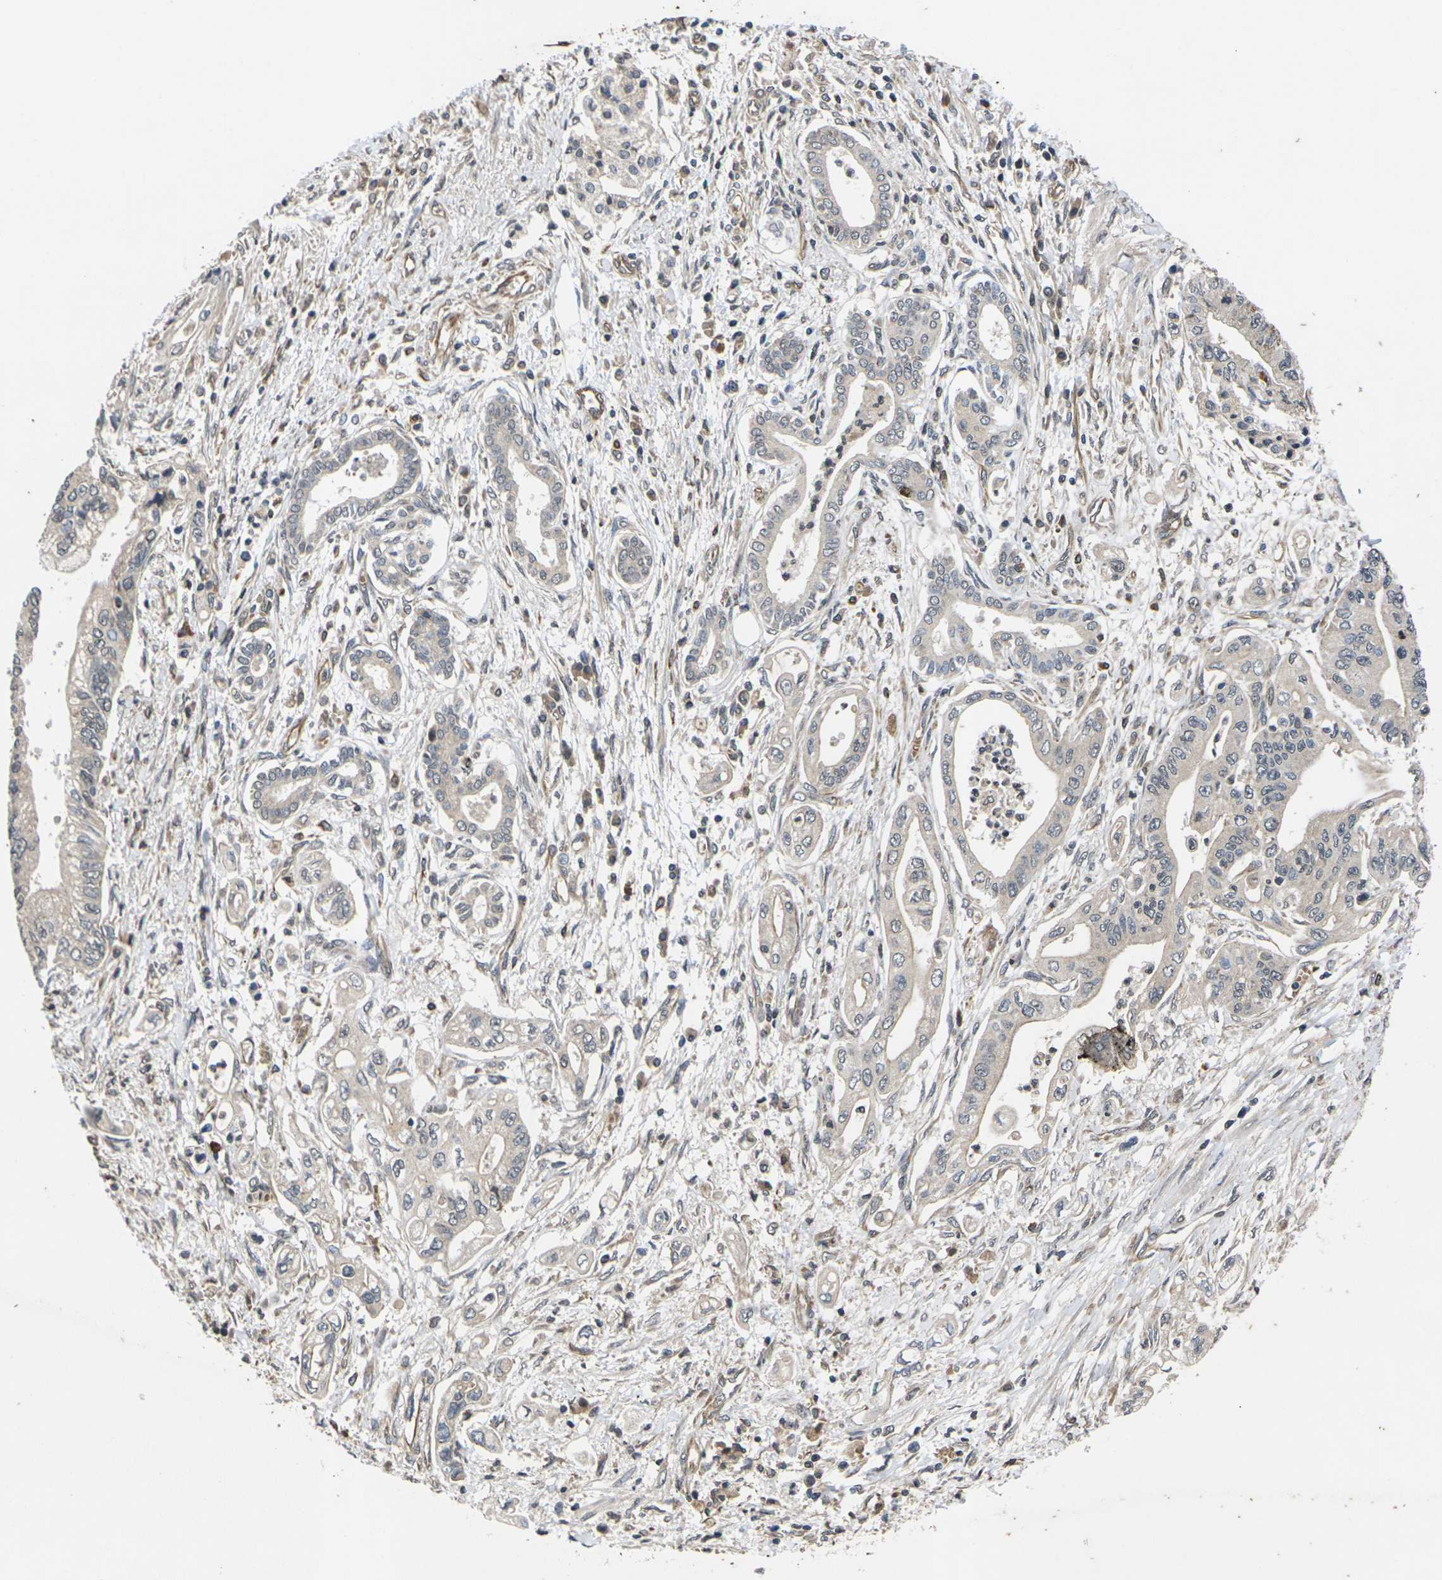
{"staining": {"intensity": "weak", "quantity": ">75%", "location": "cytoplasmic/membranous"}, "tissue": "pancreatic cancer", "cell_type": "Tumor cells", "image_type": "cancer", "snomed": [{"axis": "morphology", "description": "Adenocarcinoma, NOS"}, {"axis": "topography", "description": "Pancreas"}], "caption": "Immunohistochemical staining of adenocarcinoma (pancreatic) demonstrates weak cytoplasmic/membranous protein positivity in approximately >75% of tumor cells. Using DAB (brown) and hematoxylin (blue) stains, captured at high magnification using brightfield microscopy.", "gene": "DKK2", "patient": {"sex": "male", "age": 56}}